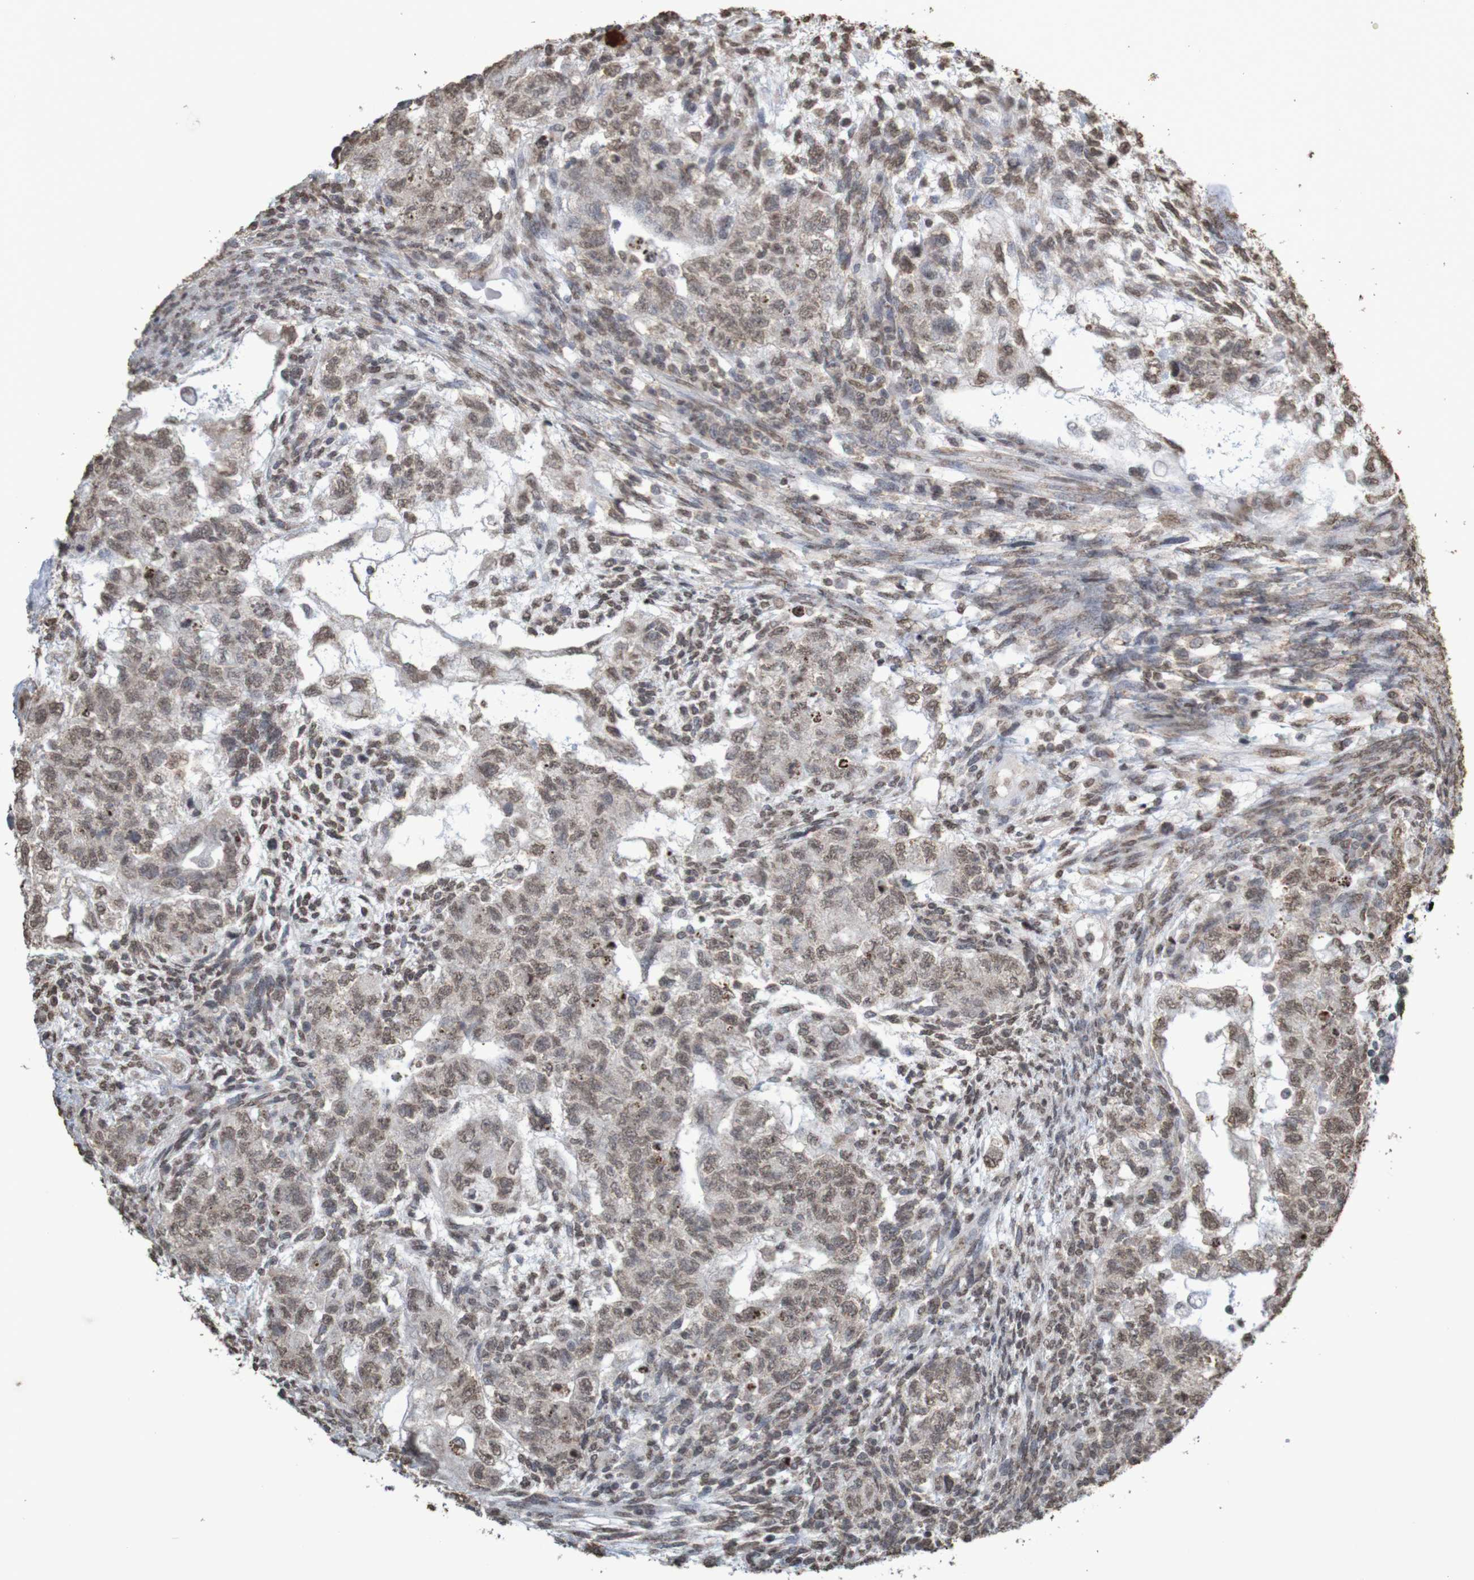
{"staining": {"intensity": "weak", "quantity": ">75%", "location": "nuclear"}, "tissue": "testis cancer", "cell_type": "Tumor cells", "image_type": "cancer", "snomed": [{"axis": "morphology", "description": "Normal tissue, NOS"}, {"axis": "morphology", "description": "Carcinoma, Embryonal, NOS"}, {"axis": "topography", "description": "Testis"}], "caption": "A brown stain highlights weak nuclear staining of a protein in embryonal carcinoma (testis) tumor cells. (DAB IHC with brightfield microscopy, high magnification).", "gene": "GFI1", "patient": {"sex": "male", "age": 36}}